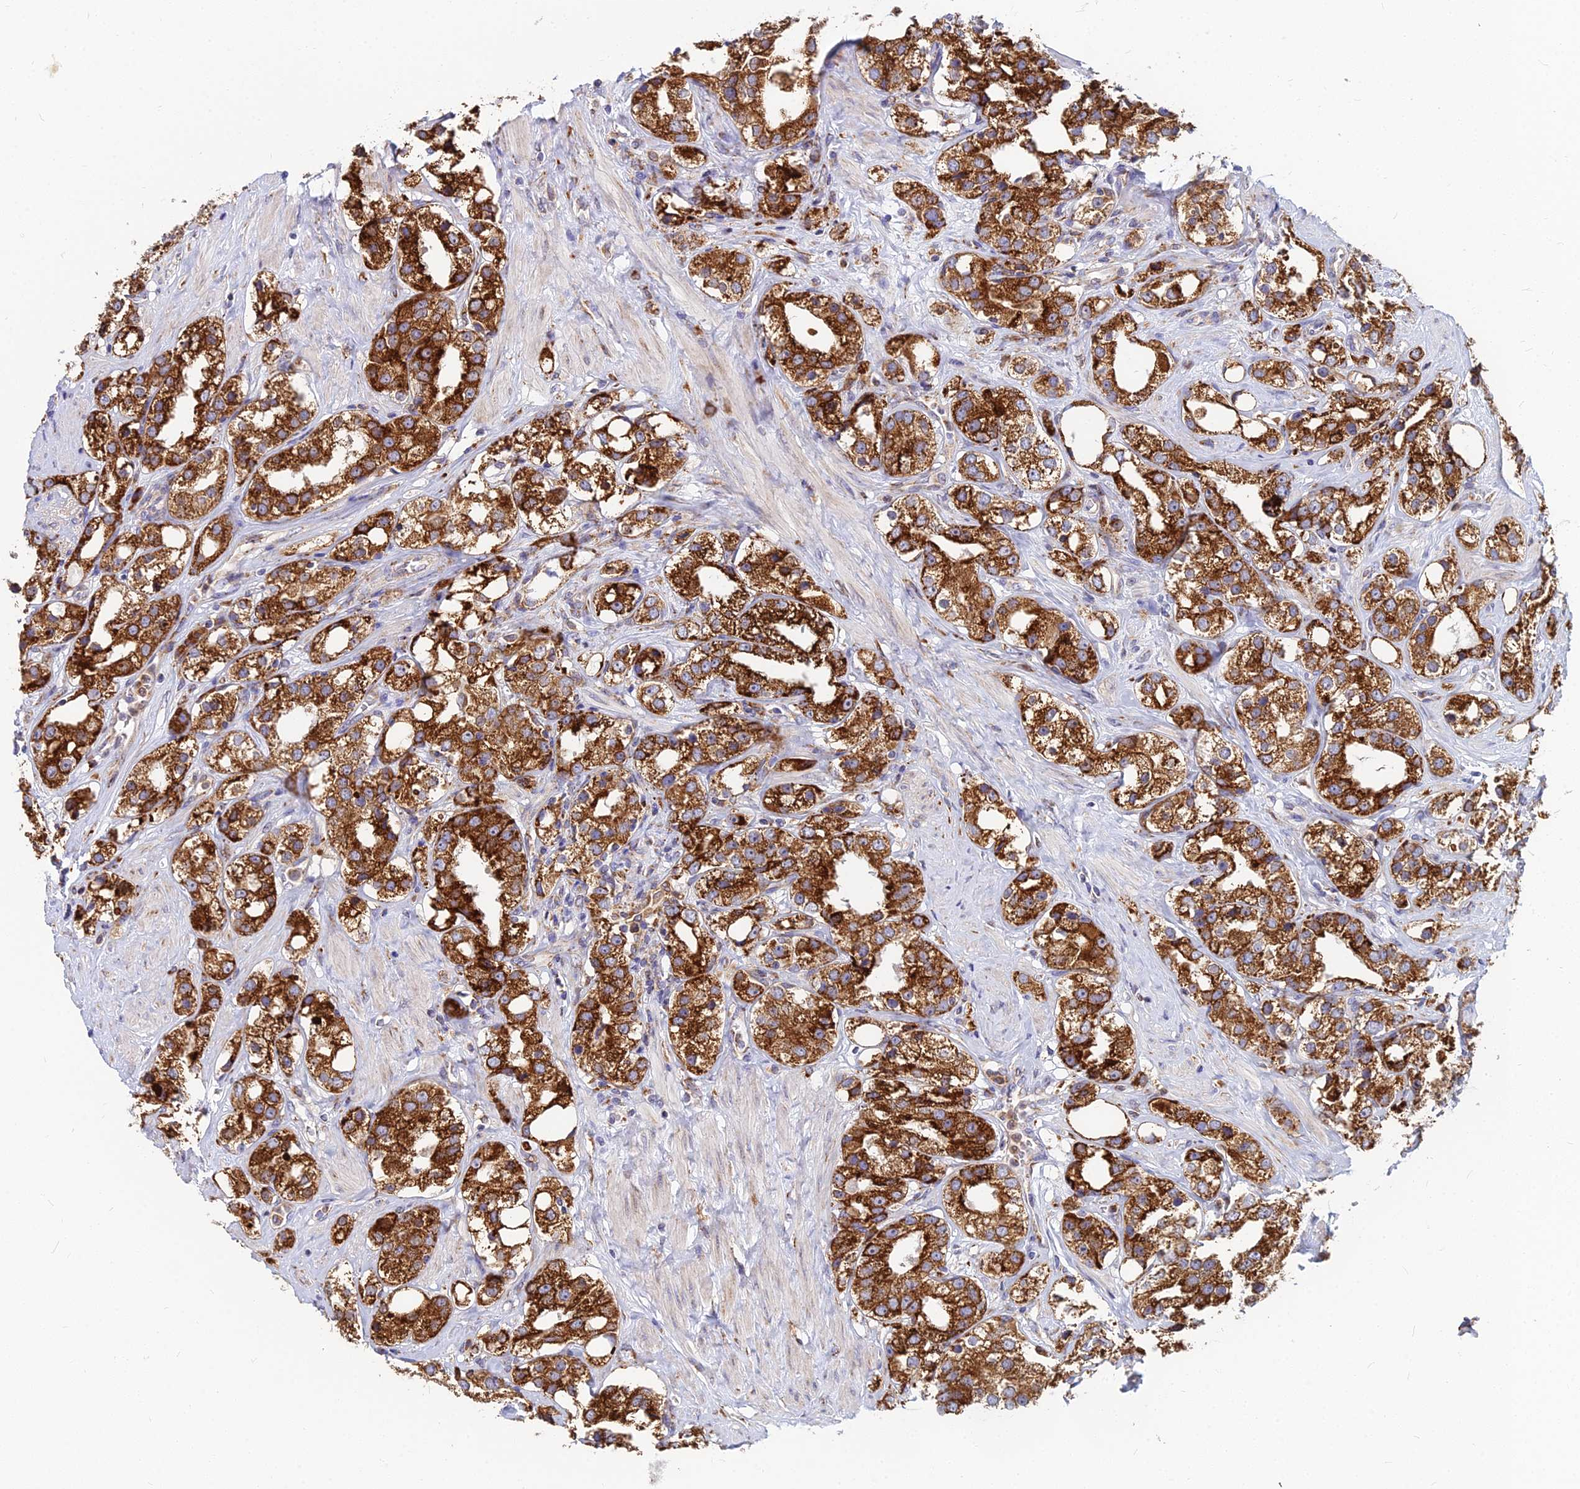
{"staining": {"intensity": "strong", "quantity": ">75%", "location": "cytoplasmic/membranous"}, "tissue": "prostate cancer", "cell_type": "Tumor cells", "image_type": "cancer", "snomed": [{"axis": "morphology", "description": "Adenocarcinoma, NOS"}, {"axis": "topography", "description": "Prostate"}], "caption": "Tumor cells reveal strong cytoplasmic/membranous positivity in approximately >75% of cells in prostate adenocarcinoma.", "gene": "CCT6B", "patient": {"sex": "male", "age": 79}}